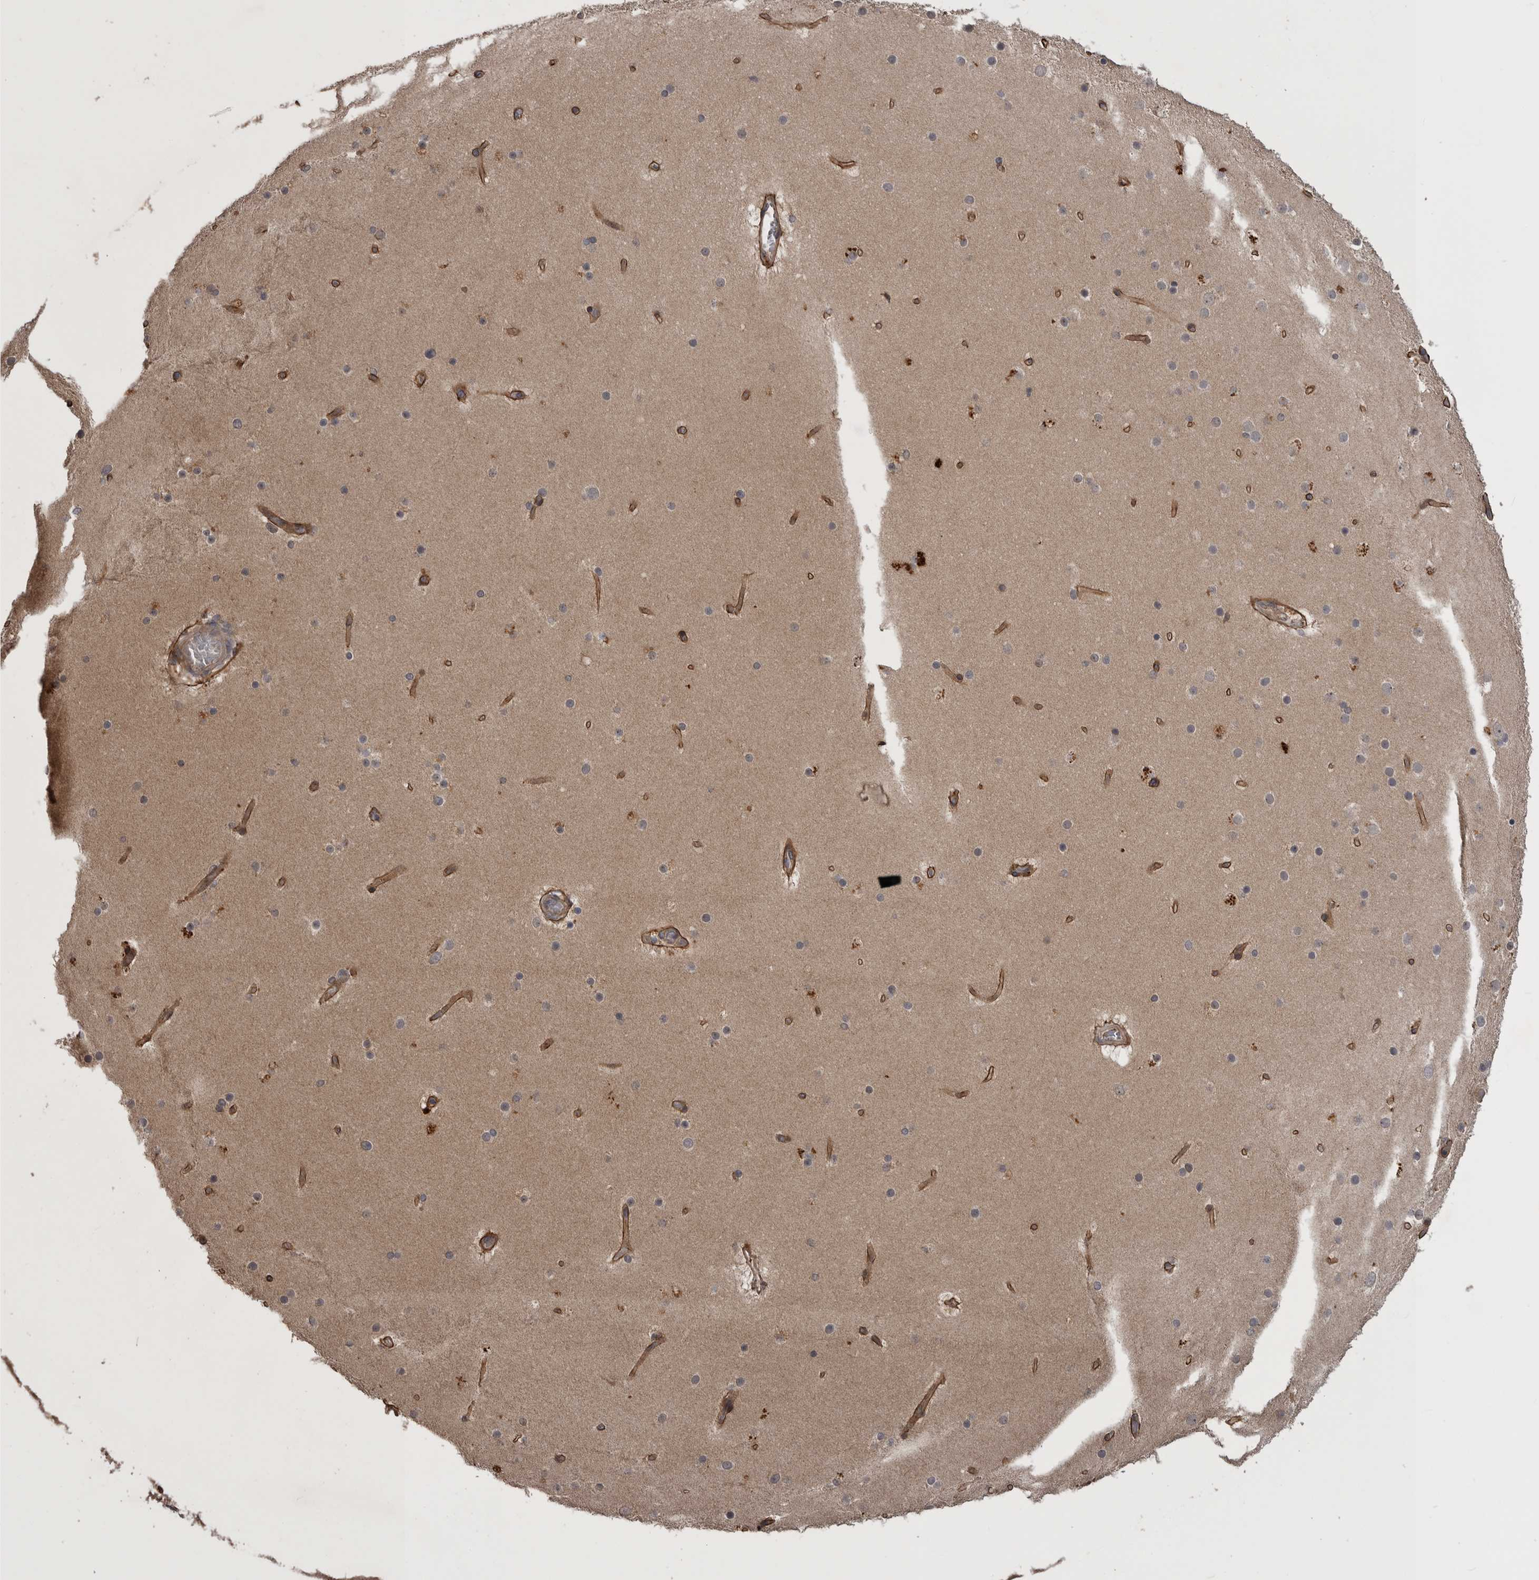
{"staining": {"intensity": "moderate", "quantity": ">75%", "location": "cytoplasmic/membranous"}, "tissue": "cerebral cortex", "cell_type": "Endothelial cells", "image_type": "normal", "snomed": [{"axis": "morphology", "description": "Normal tissue, NOS"}, {"axis": "topography", "description": "Cerebral cortex"}], "caption": "A high-resolution photomicrograph shows immunohistochemistry staining of unremarkable cerebral cortex, which demonstrates moderate cytoplasmic/membranous staining in approximately >75% of endothelial cells.", "gene": "RAB3GAP2", "patient": {"sex": "male", "age": 57}}